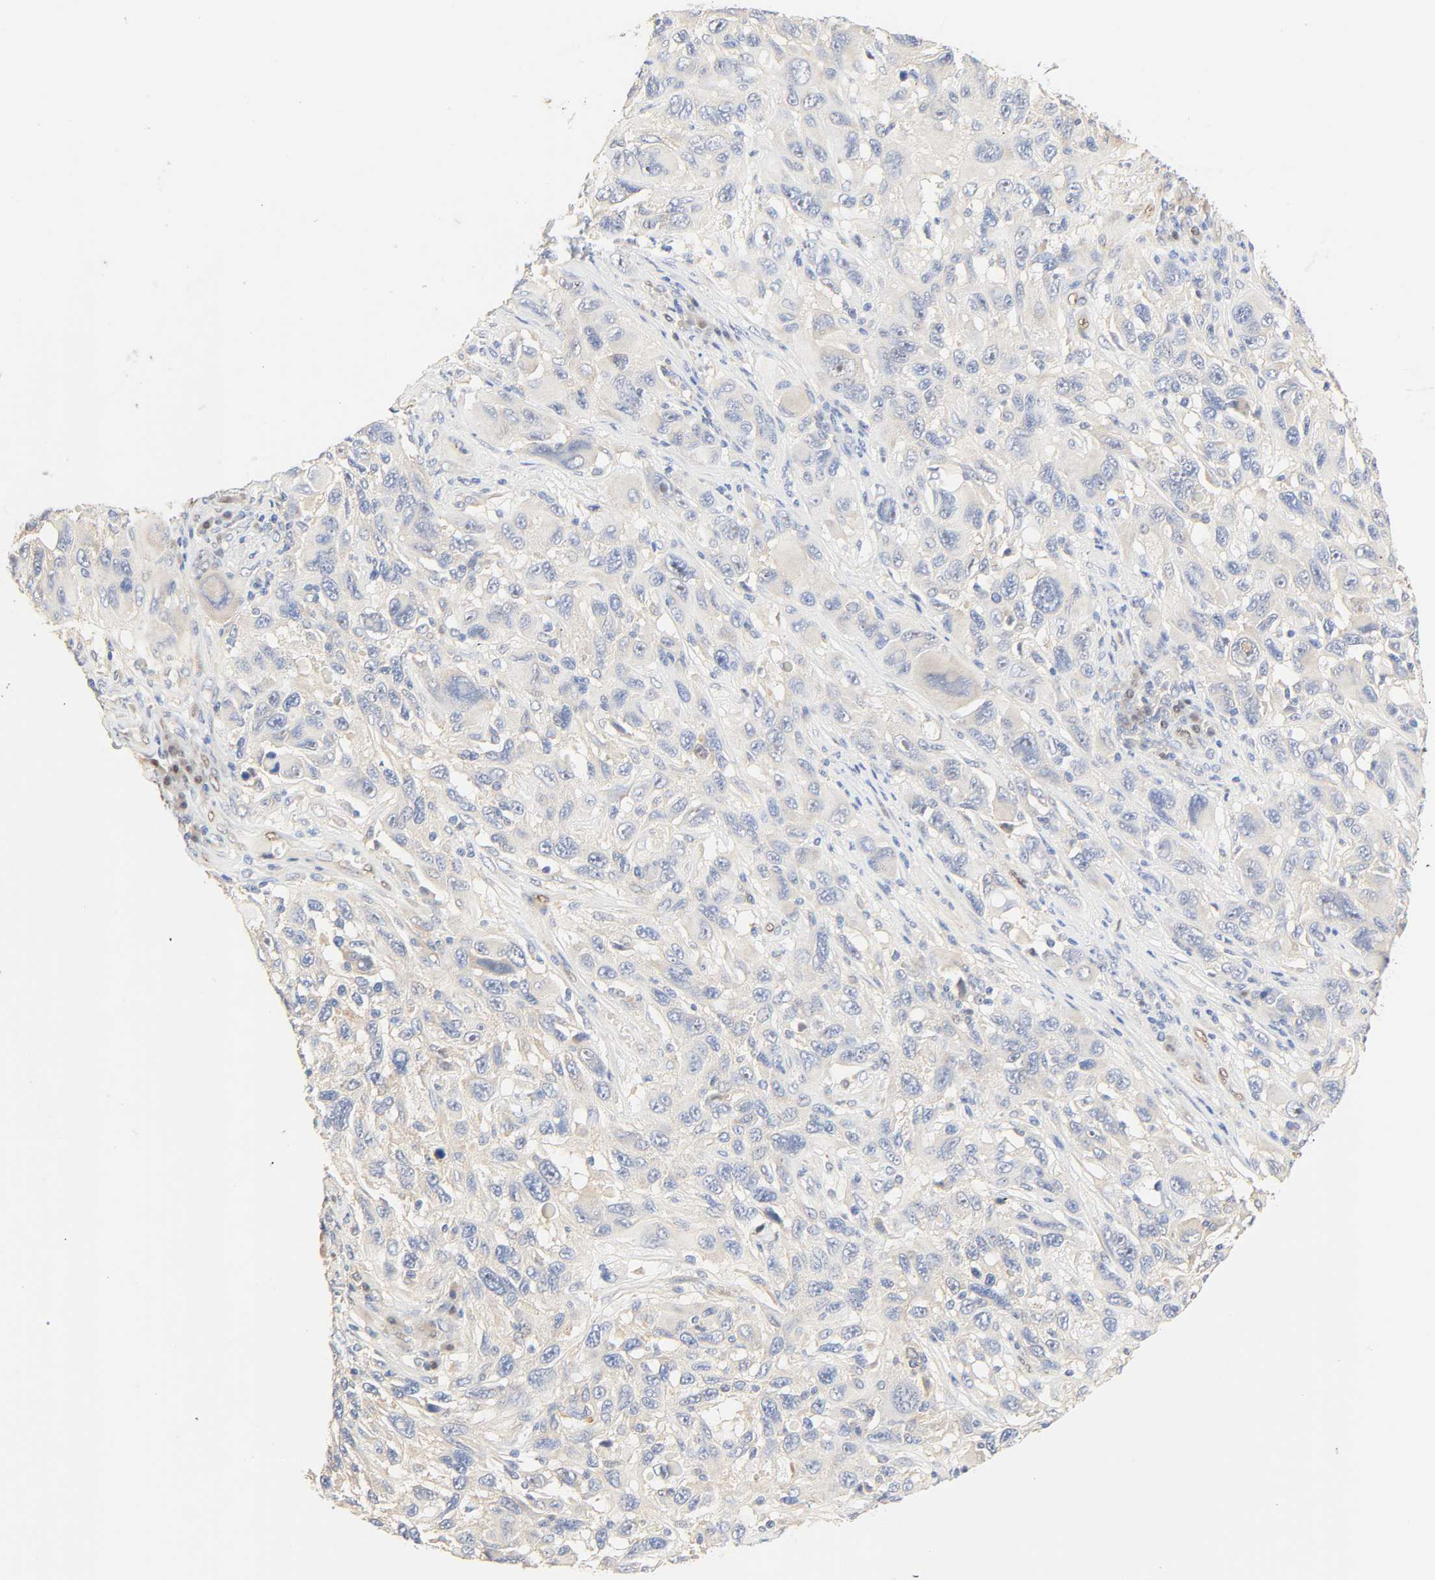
{"staining": {"intensity": "negative", "quantity": "none", "location": "none"}, "tissue": "melanoma", "cell_type": "Tumor cells", "image_type": "cancer", "snomed": [{"axis": "morphology", "description": "Malignant melanoma, NOS"}, {"axis": "topography", "description": "Skin"}], "caption": "Immunohistochemical staining of human melanoma exhibits no significant positivity in tumor cells. (DAB IHC, high magnification).", "gene": "BORCS8-MEF2B", "patient": {"sex": "male", "age": 53}}